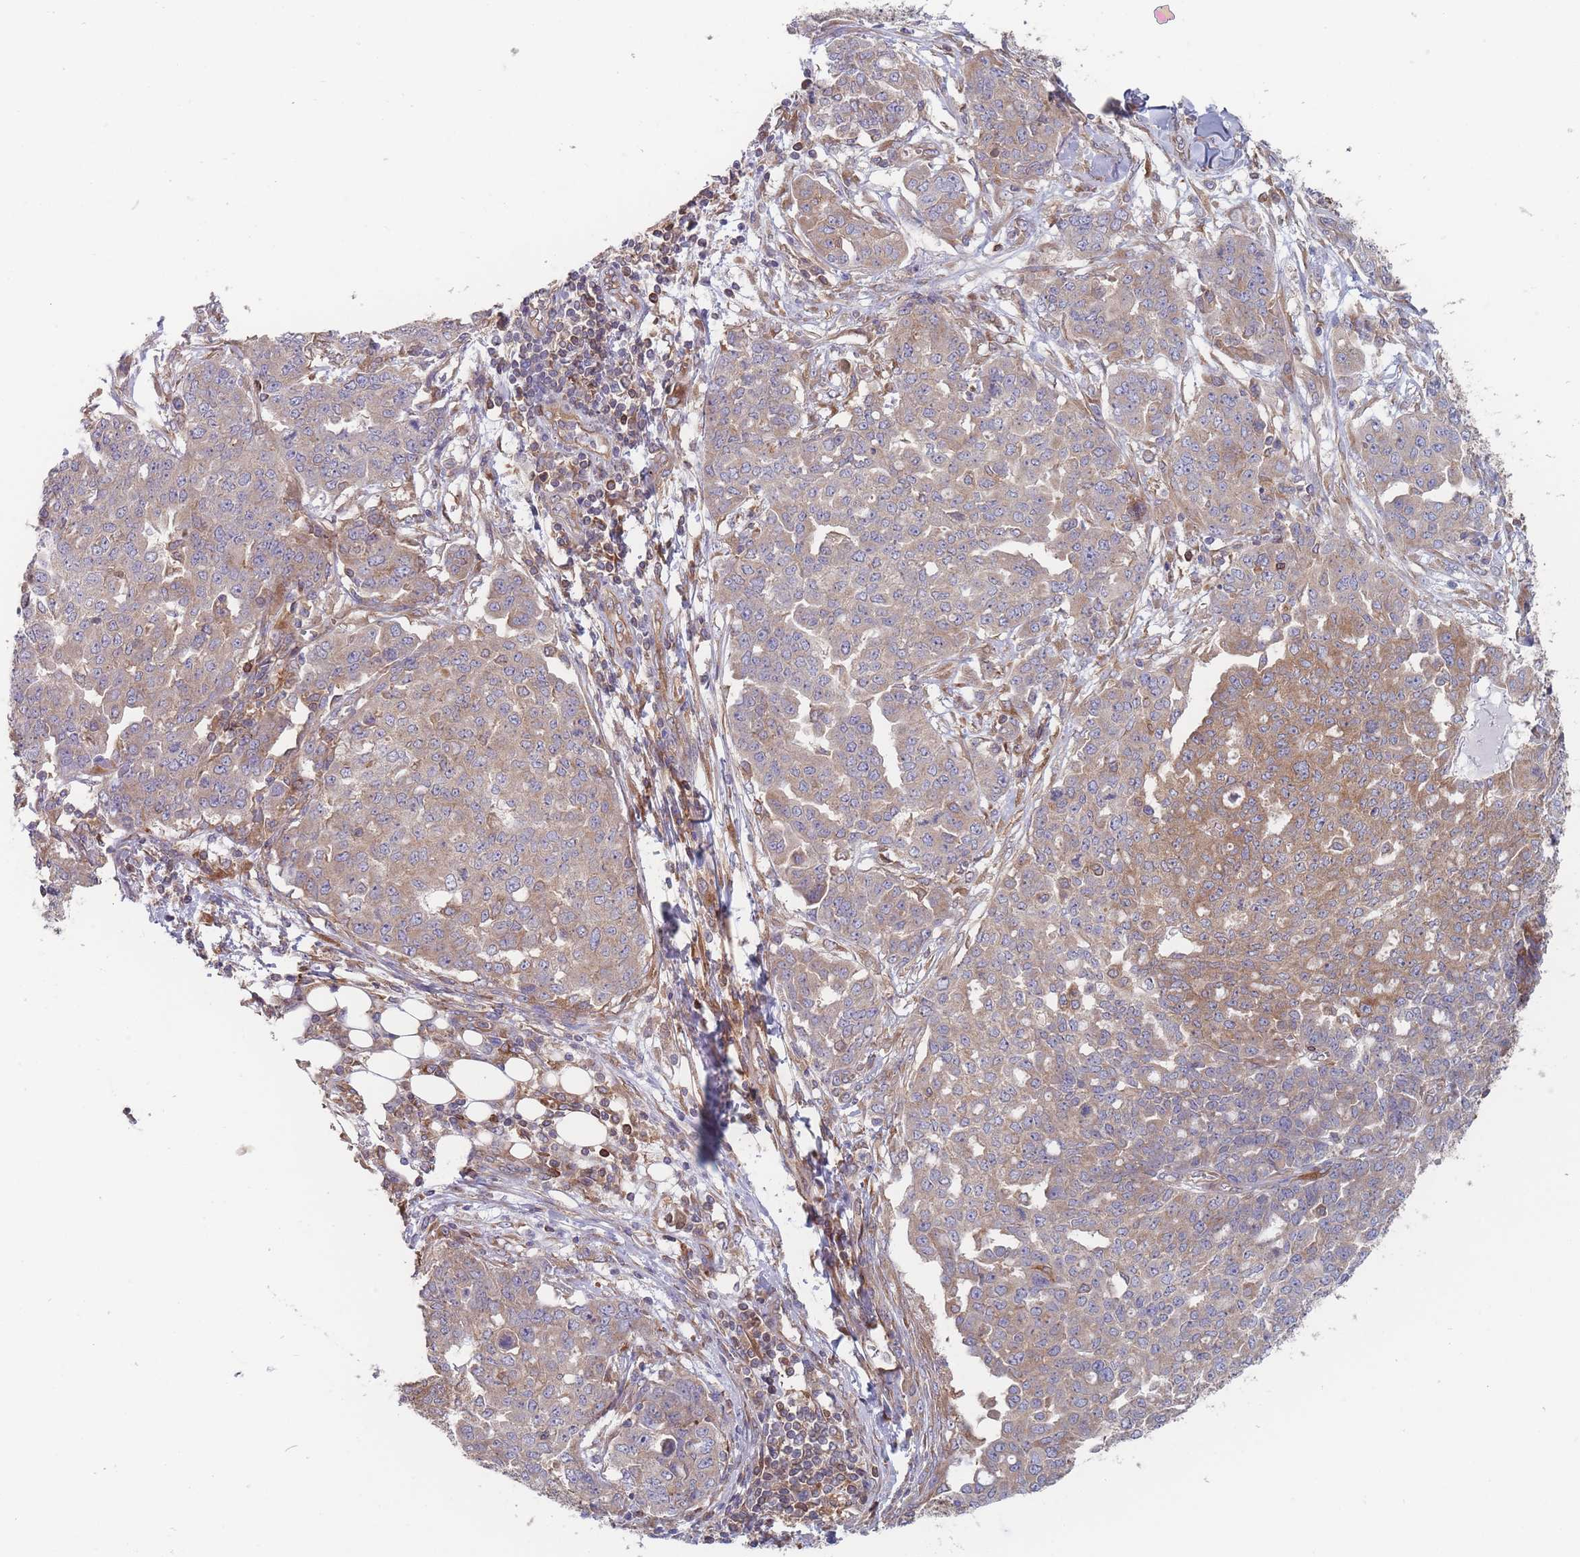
{"staining": {"intensity": "moderate", "quantity": "25%-75%", "location": "cytoplasmic/membranous"}, "tissue": "ovarian cancer", "cell_type": "Tumor cells", "image_type": "cancer", "snomed": [{"axis": "morphology", "description": "Cystadenocarcinoma, serous, NOS"}, {"axis": "topography", "description": "Soft tissue"}, {"axis": "topography", "description": "Ovary"}], "caption": "A photomicrograph of human serous cystadenocarcinoma (ovarian) stained for a protein shows moderate cytoplasmic/membranous brown staining in tumor cells. Nuclei are stained in blue.", "gene": "KDSR", "patient": {"sex": "female", "age": 57}}